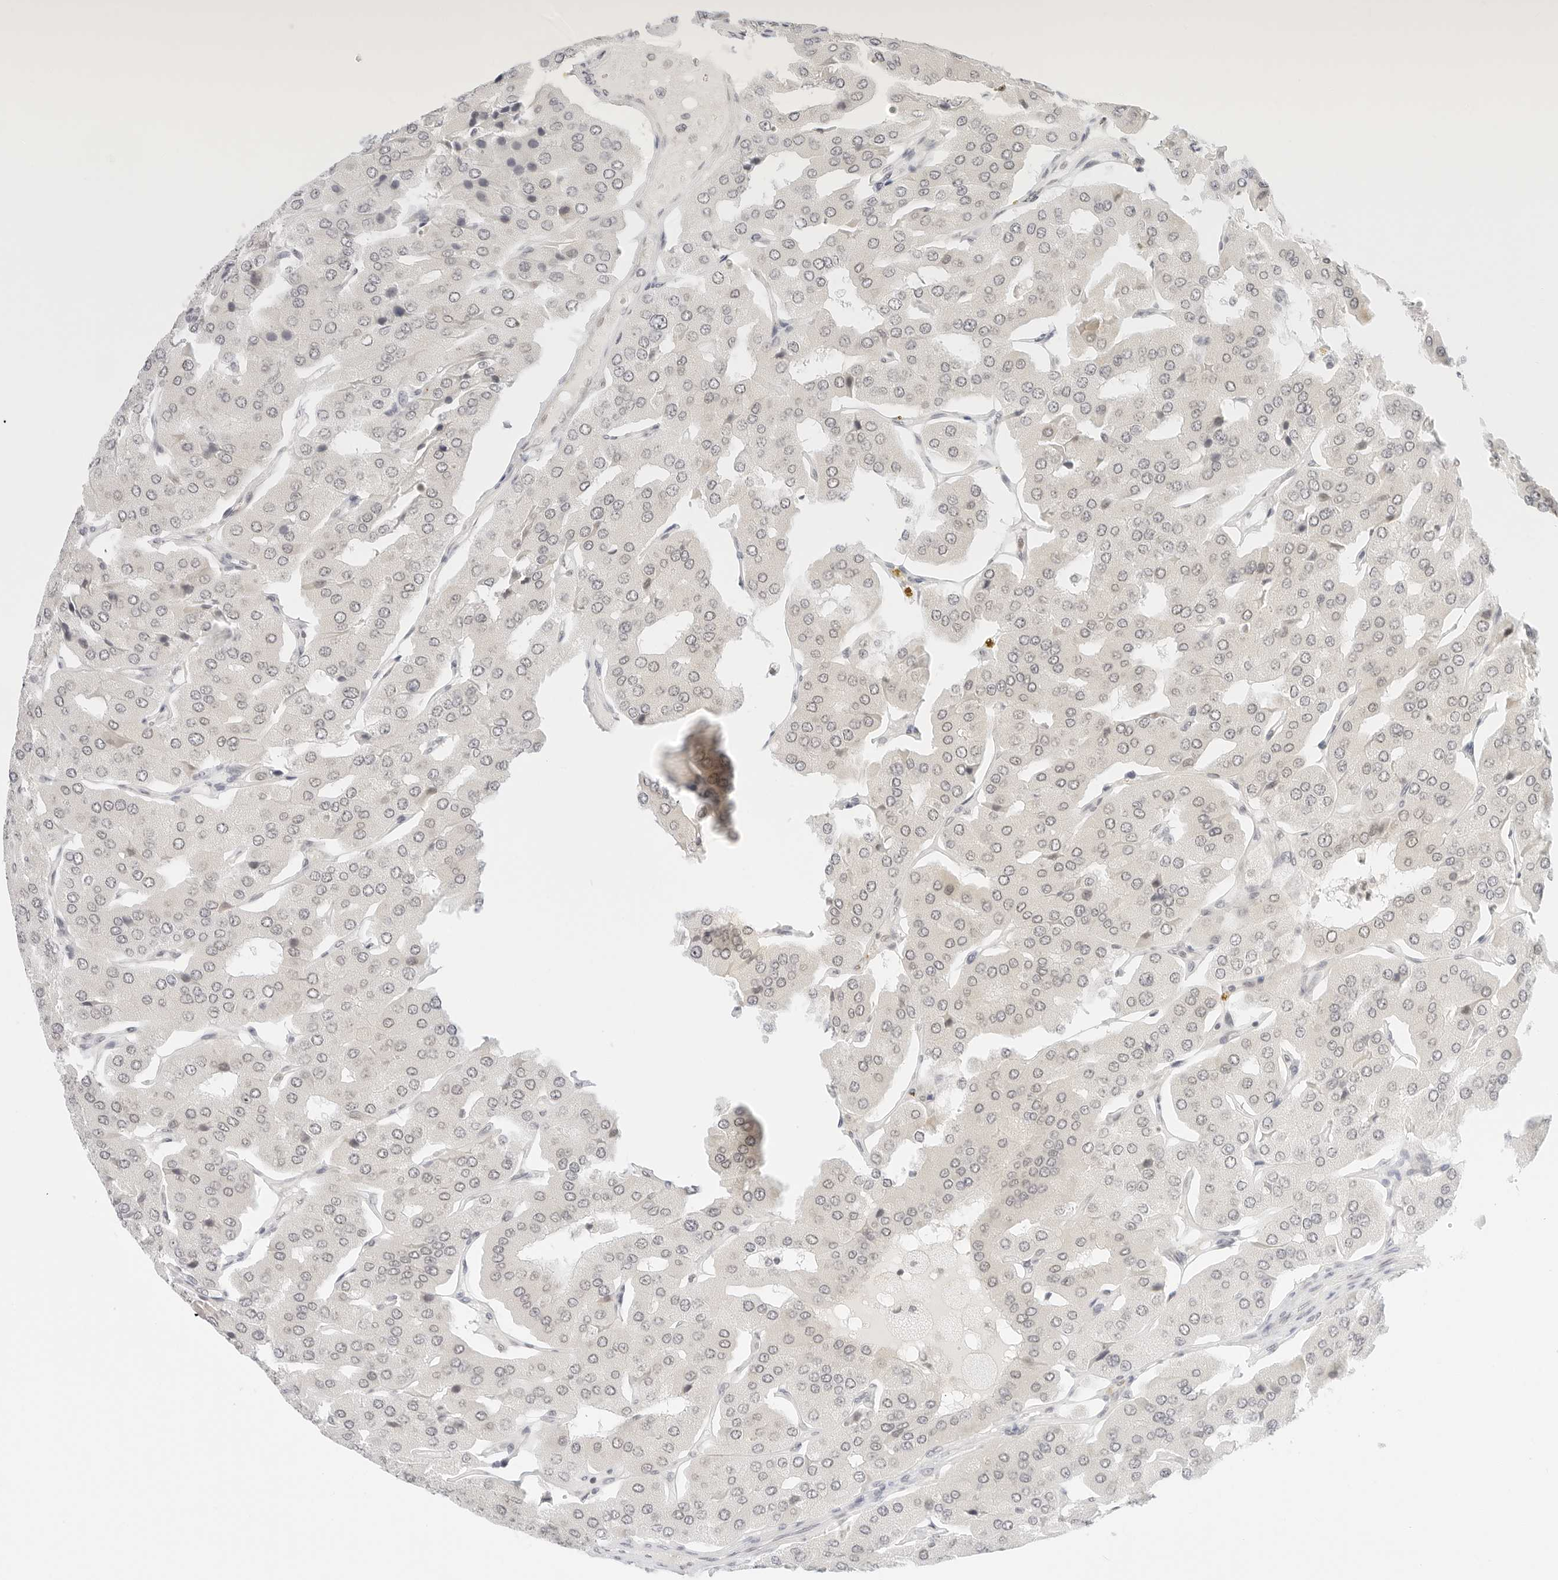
{"staining": {"intensity": "negative", "quantity": "none", "location": "none"}, "tissue": "parathyroid gland", "cell_type": "Glandular cells", "image_type": "normal", "snomed": [{"axis": "morphology", "description": "Normal tissue, NOS"}, {"axis": "morphology", "description": "Adenoma, NOS"}, {"axis": "topography", "description": "Parathyroid gland"}], "caption": "Immunohistochemistry (IHC) micrograph of benign human parathyroid gland stained for a protein (brown), which reveals no positivity in glandular cells.", "gene": "POLR3C", "patient": {"sex": "female", "age": 86}}